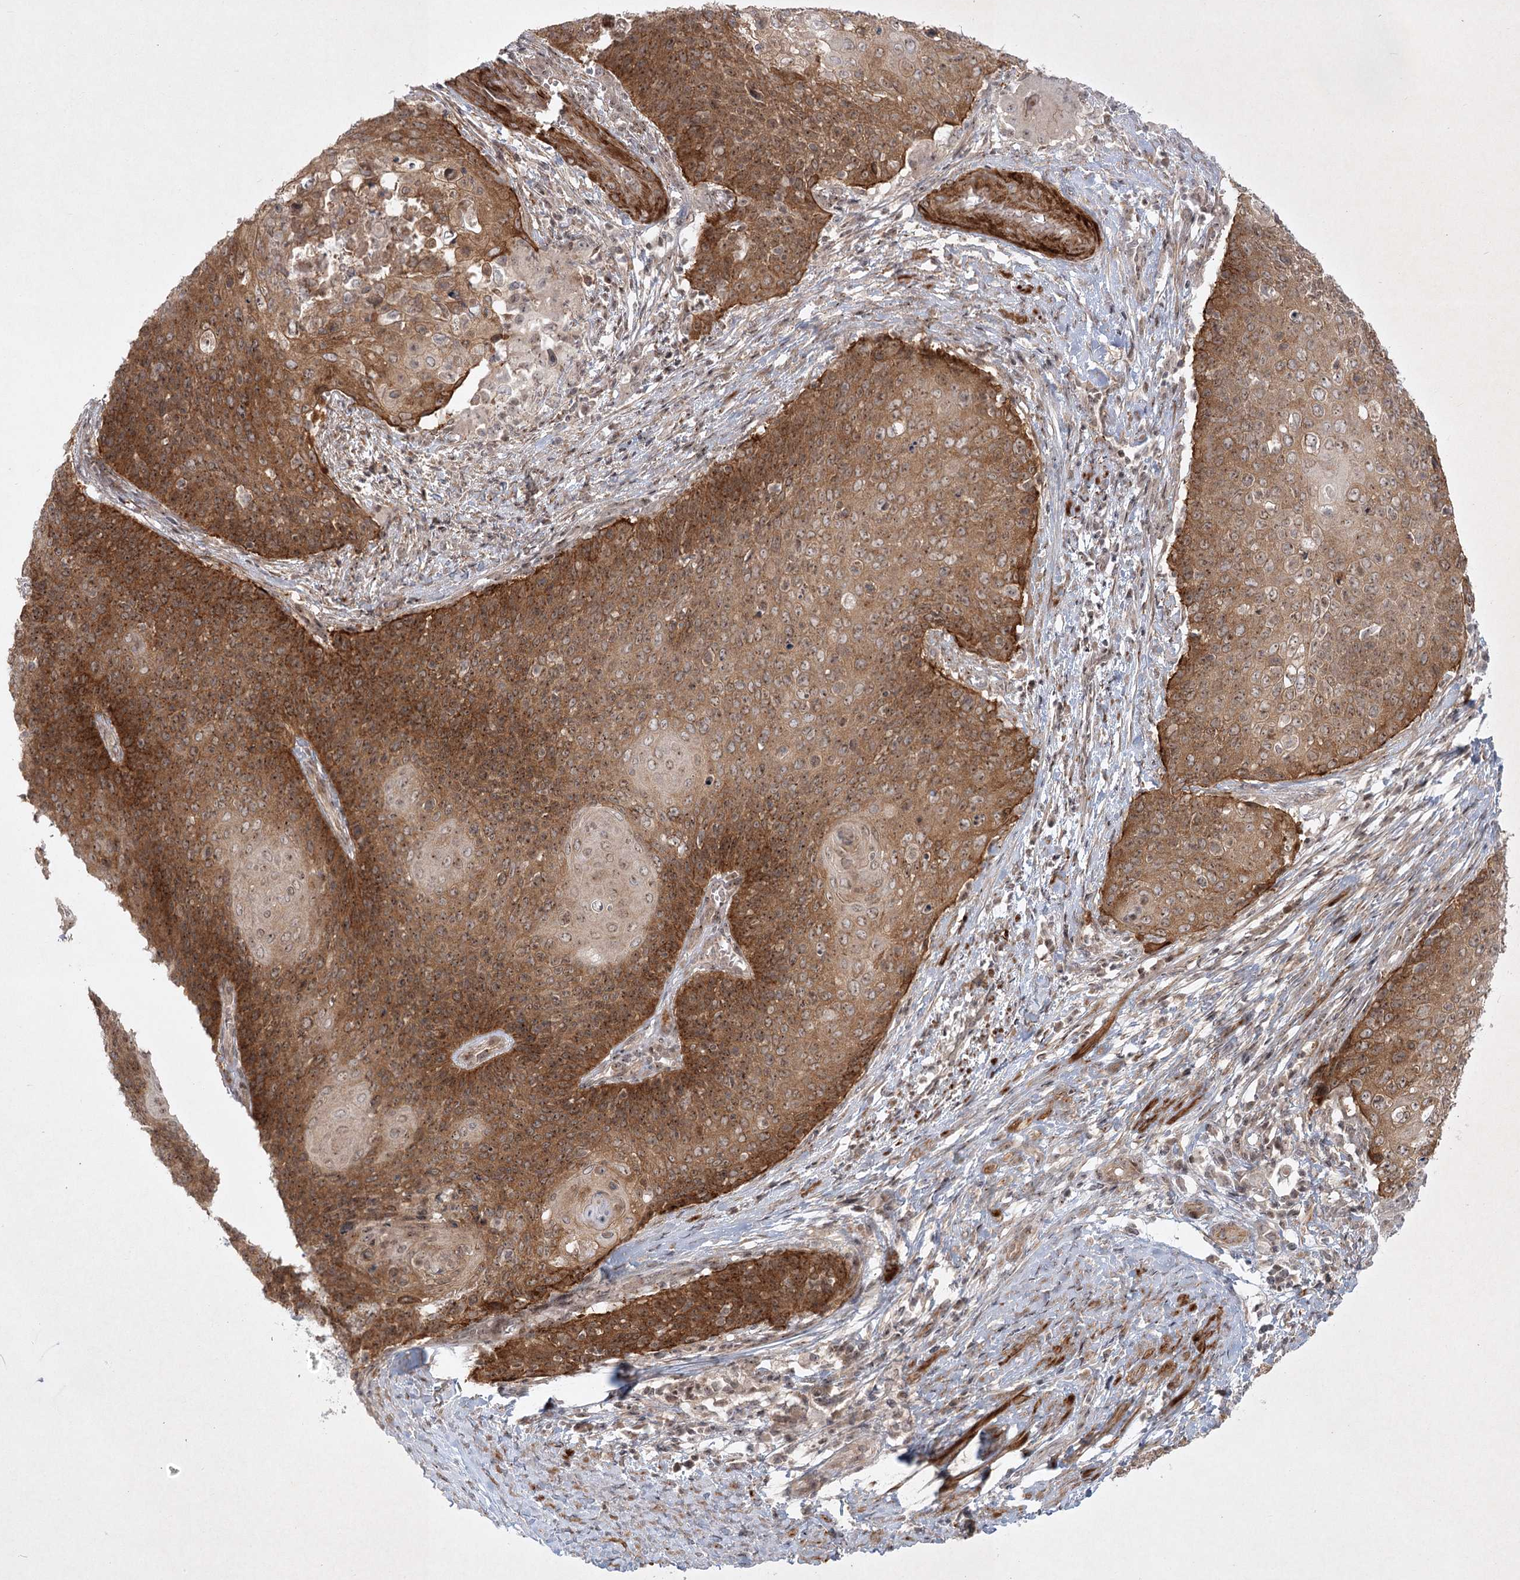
{"staining": {"intensity": "moderate", "quantity": ">75%", "location": "cytoplasmic/membranous"}, "tissue": "cervical cancer", "cell_type": "Tumor cells", "image_type": "cancer", "snomed": [{"axis": "morphology", "description": "Squamous cell carcinoma, NOS"}, {"axis": "topography", "description": "Cervix"}], "caption": "A micrograph of cervical cancer stained for a protein demonstrates moderate cytoplasmic/membranous brown staining in tumor cells.", "gene": "SH2D3A", "patient": {"sex": "female", "age": 39}}